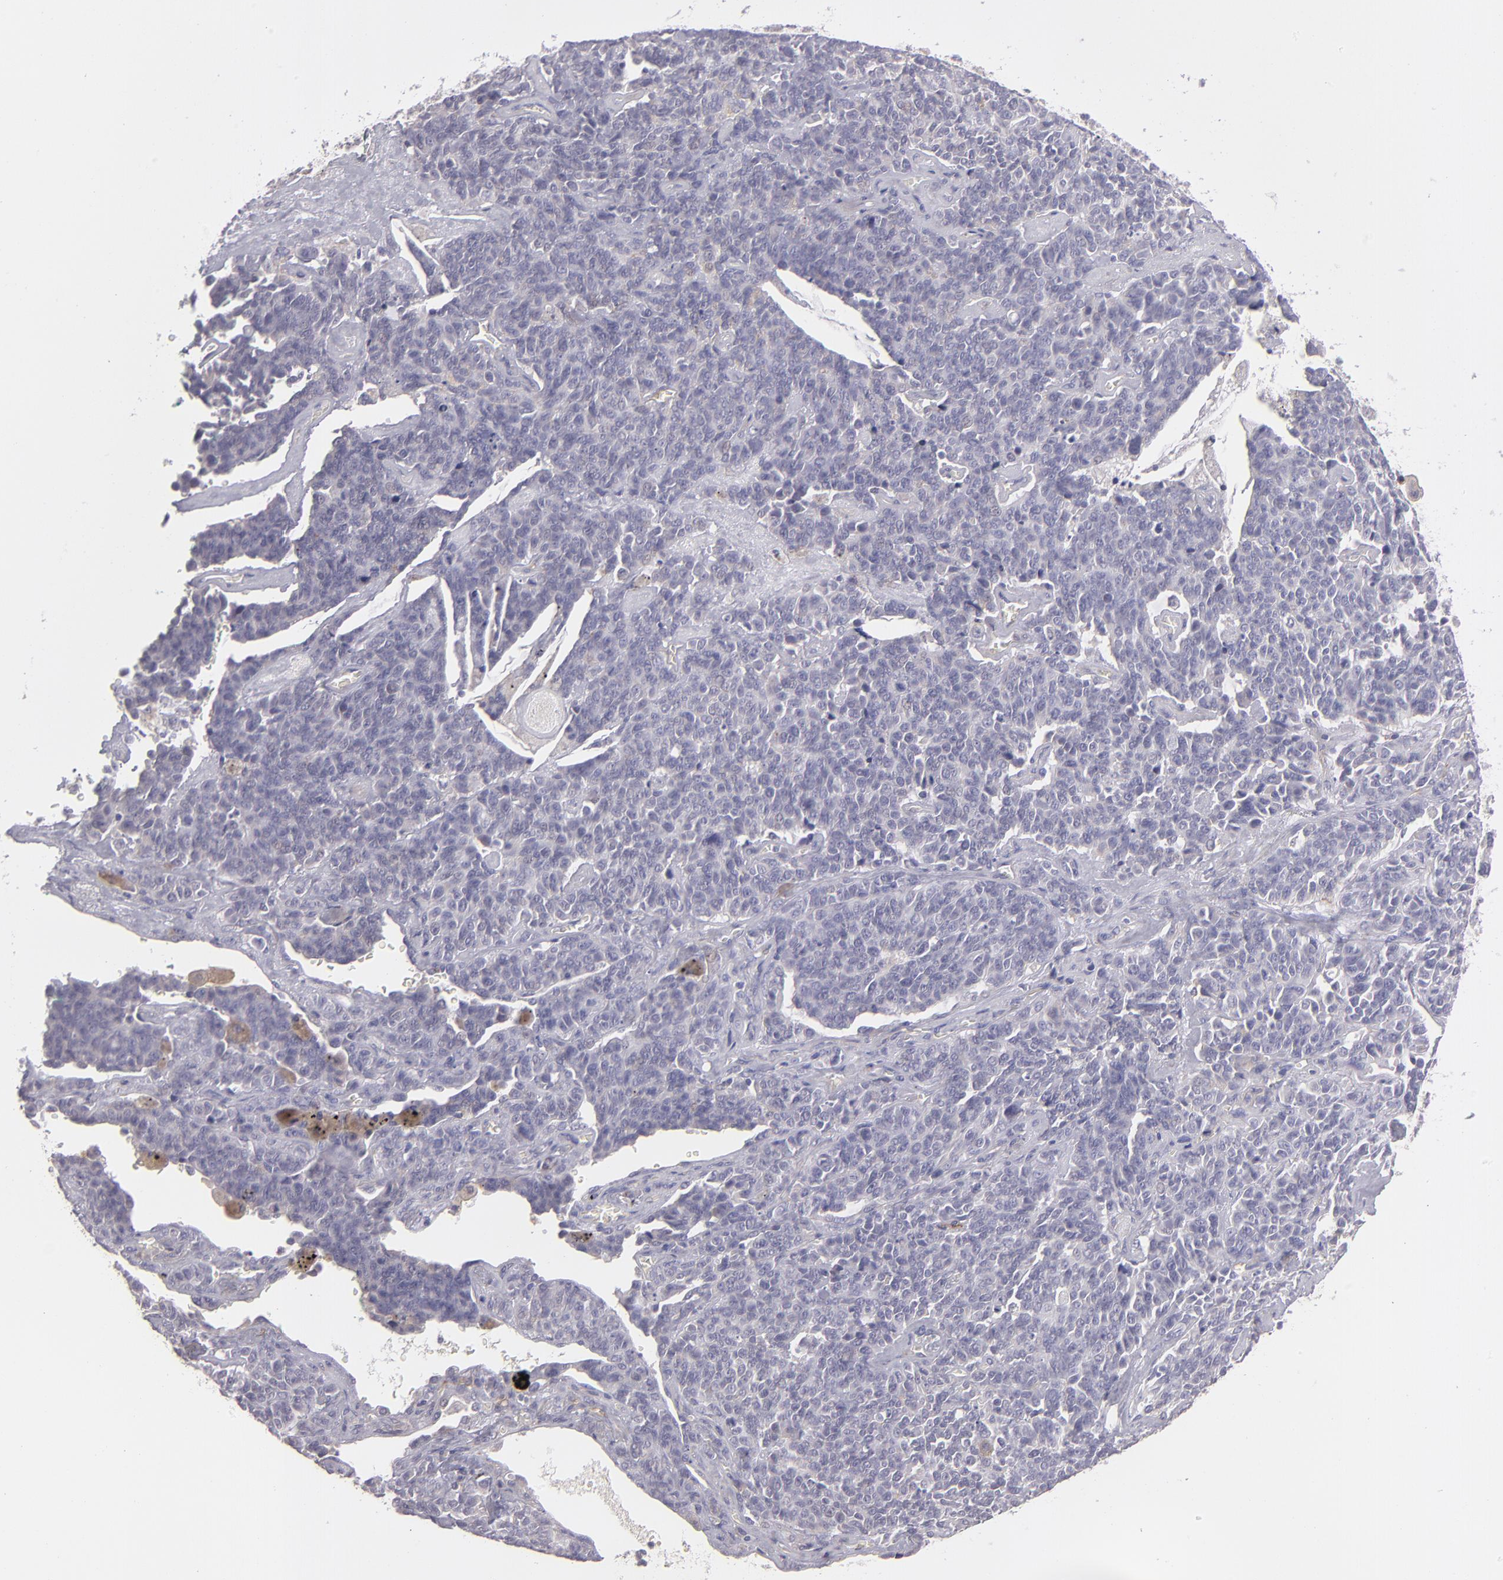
{"staining": {"intensity": "negative", "quantity": "none", "location": "none"}, "tissue": "lung cancer", "cell_type": "Tumor cells", "image_type": "cancer", "snomed": [{"axis": "morphology", "description": "Neoplasm, malignant, NOS"}, {"axis": "topography", "description": "Lung"}], "caption": "Tumor cells show no significant protein expression in lung malignant neoplasm.", "gene": "THBD", "patient": {"sex": "female", "age": 58}}